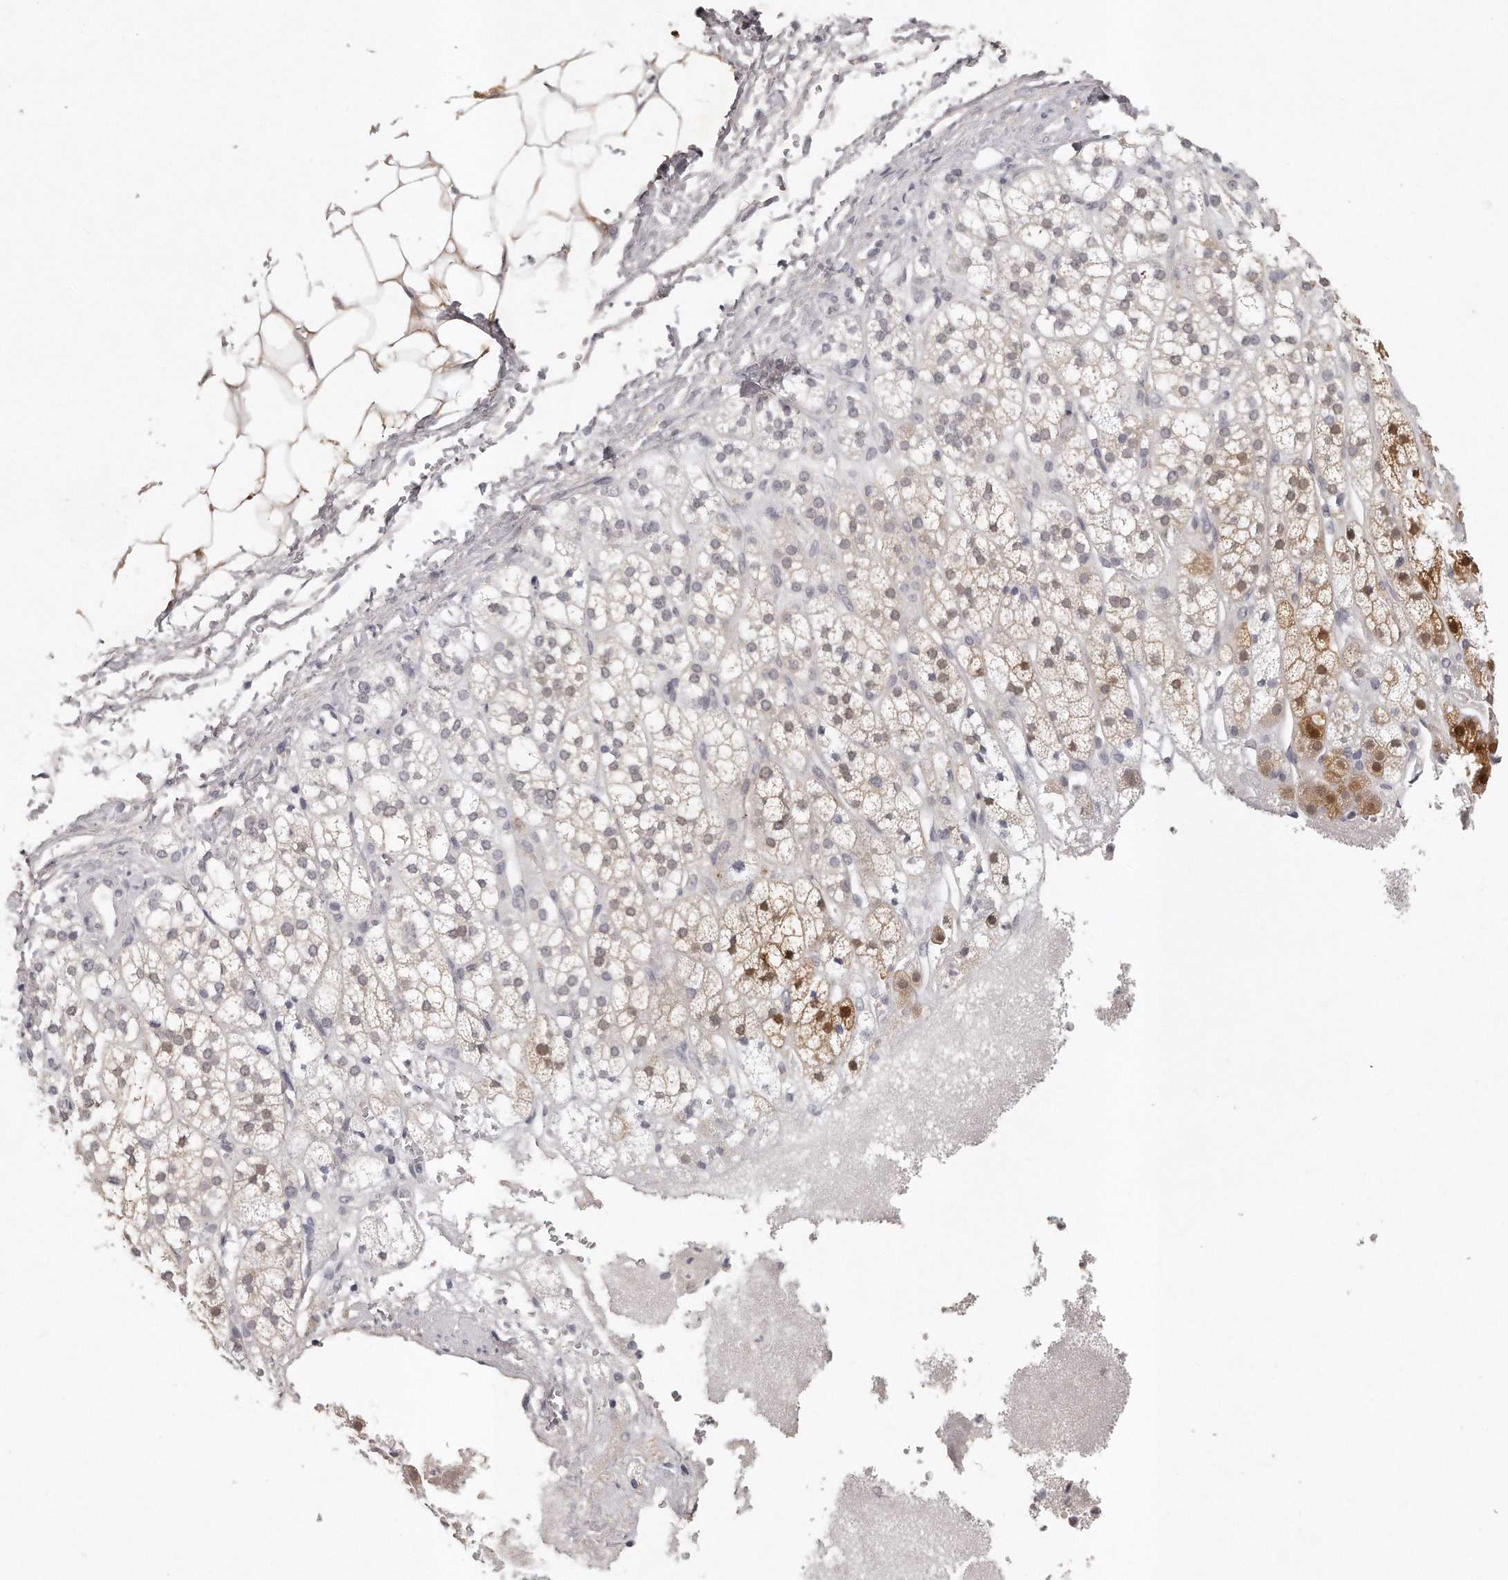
{"staining": {"intensity": "strong", "quantity": "<25%", "location": "cytoplasmic/membranous"}, "tissue": "adrenal gland", "cell_type": "Glandular cells", "image_type": "normal", "snomed": [{"axis": "morphology", "description": "Normal tissue, NOS"}, {"axis": "topography", "description": "Adrenal gland"}], "caption": "Adrenal gland was stained to show a protein in brown. There is medium levels of strong cytoplasmic/membranous staining in about <25% of glandular cells.", "gene": "GGCT", "patient": {"sex": "male", "age": 56}}